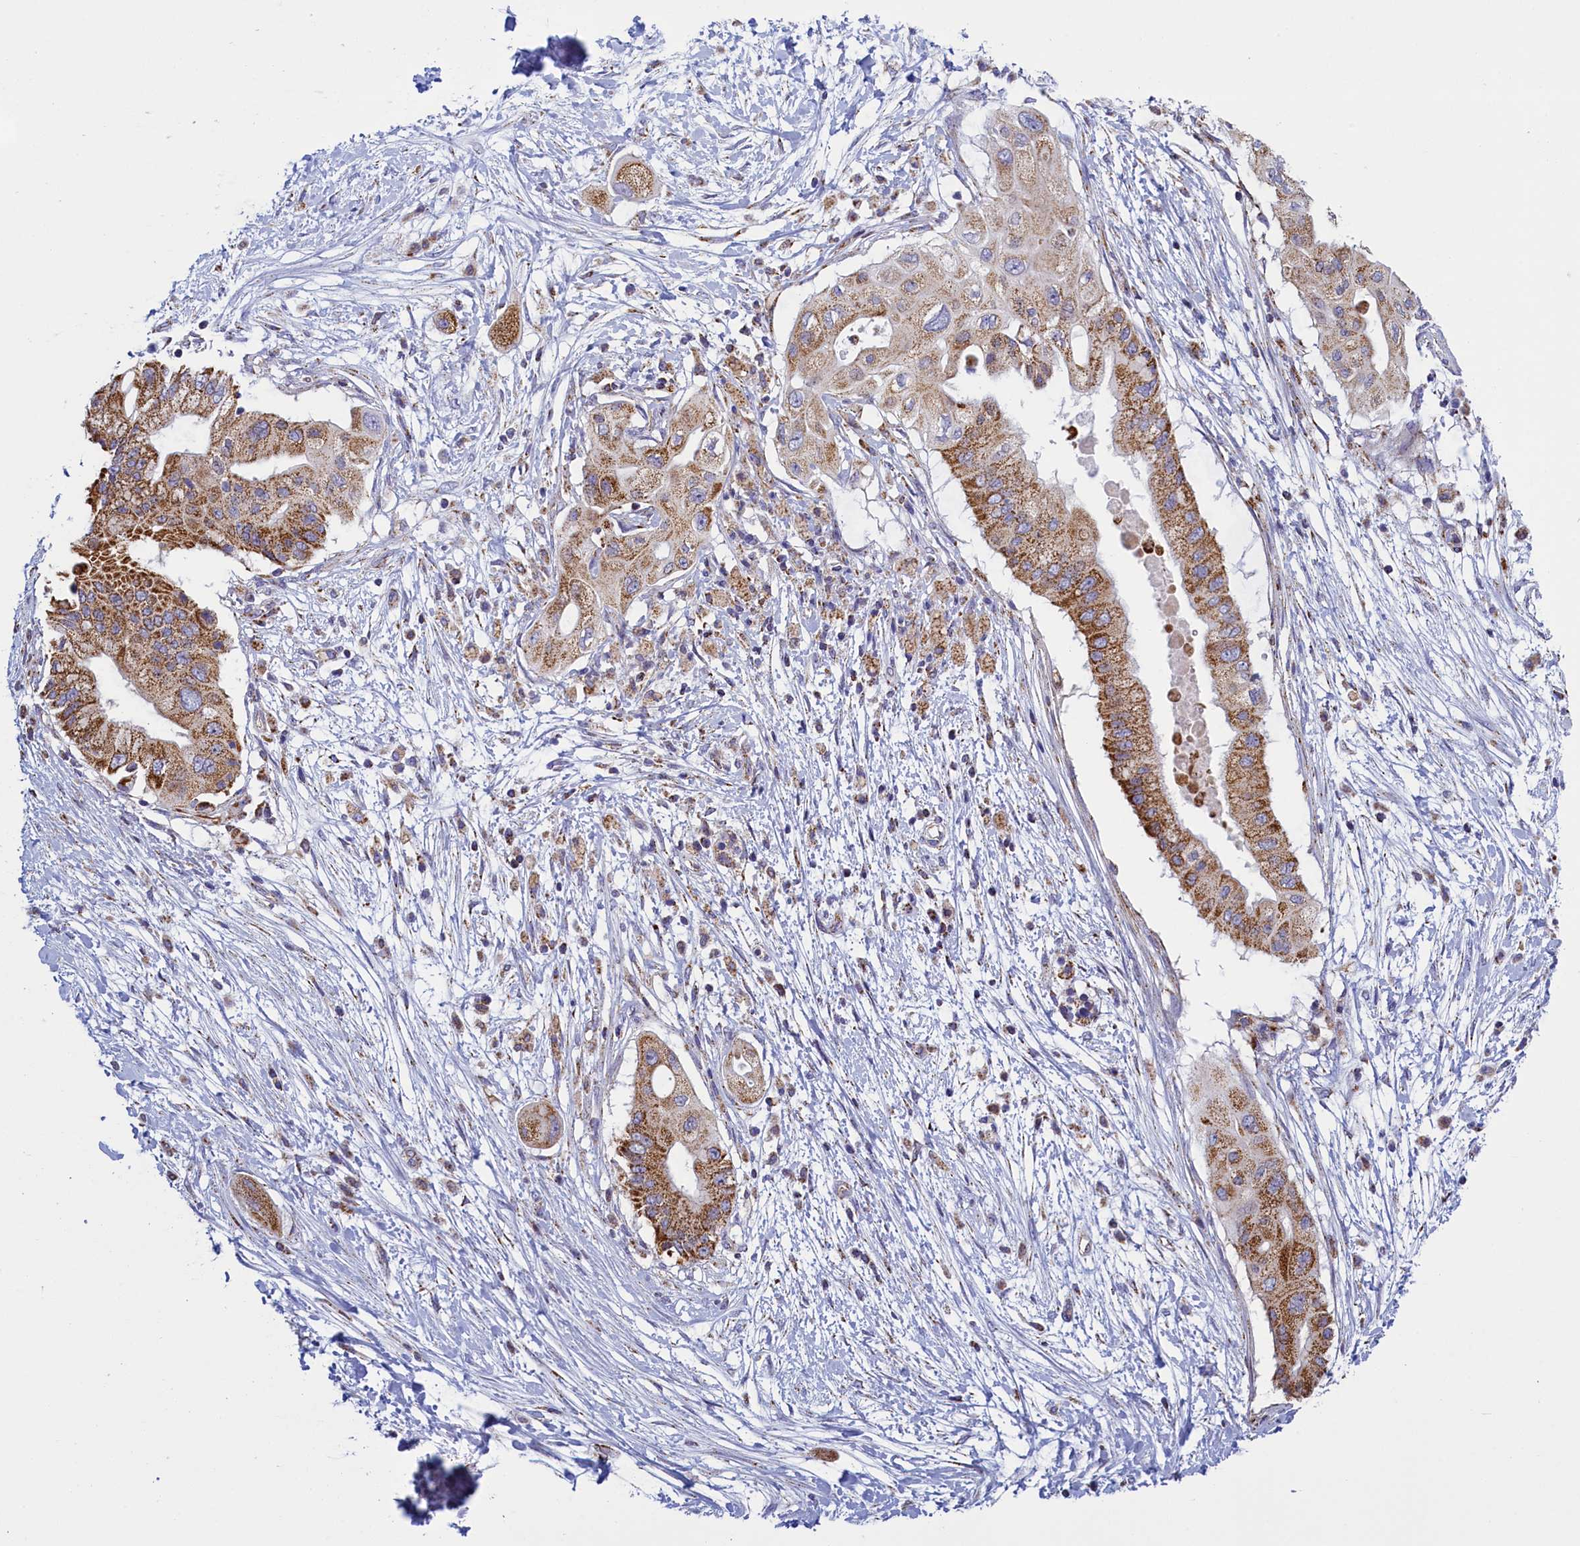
{"staining": {"intensity": "moderate", "quantity": ">75%", "location": "cytoplasmic/membranous"}, "tissue": "pancreatic cancer", "cell_type": "Tumor cells", "image_type": "cancer", "snomed": [{"axis": "morphology", "description": "Adenocarcinoma, NOS"}, {"axis": "topography", "description": "Pancreas"}], "caption": "Pancreatic cancer was stained to show a protein in brown. There is medium levels of moderate cytoplasmic/membranous expression in approximately >75% of tumor cells. The staining is performed using DAB (3,3'-diaminobenzidine) brown chromogen to label protein expression. The nuclei are counter-stained blue using hematoxylin.", "gene": "IFT122", "patient": {"sex": "male", "age": 68}}